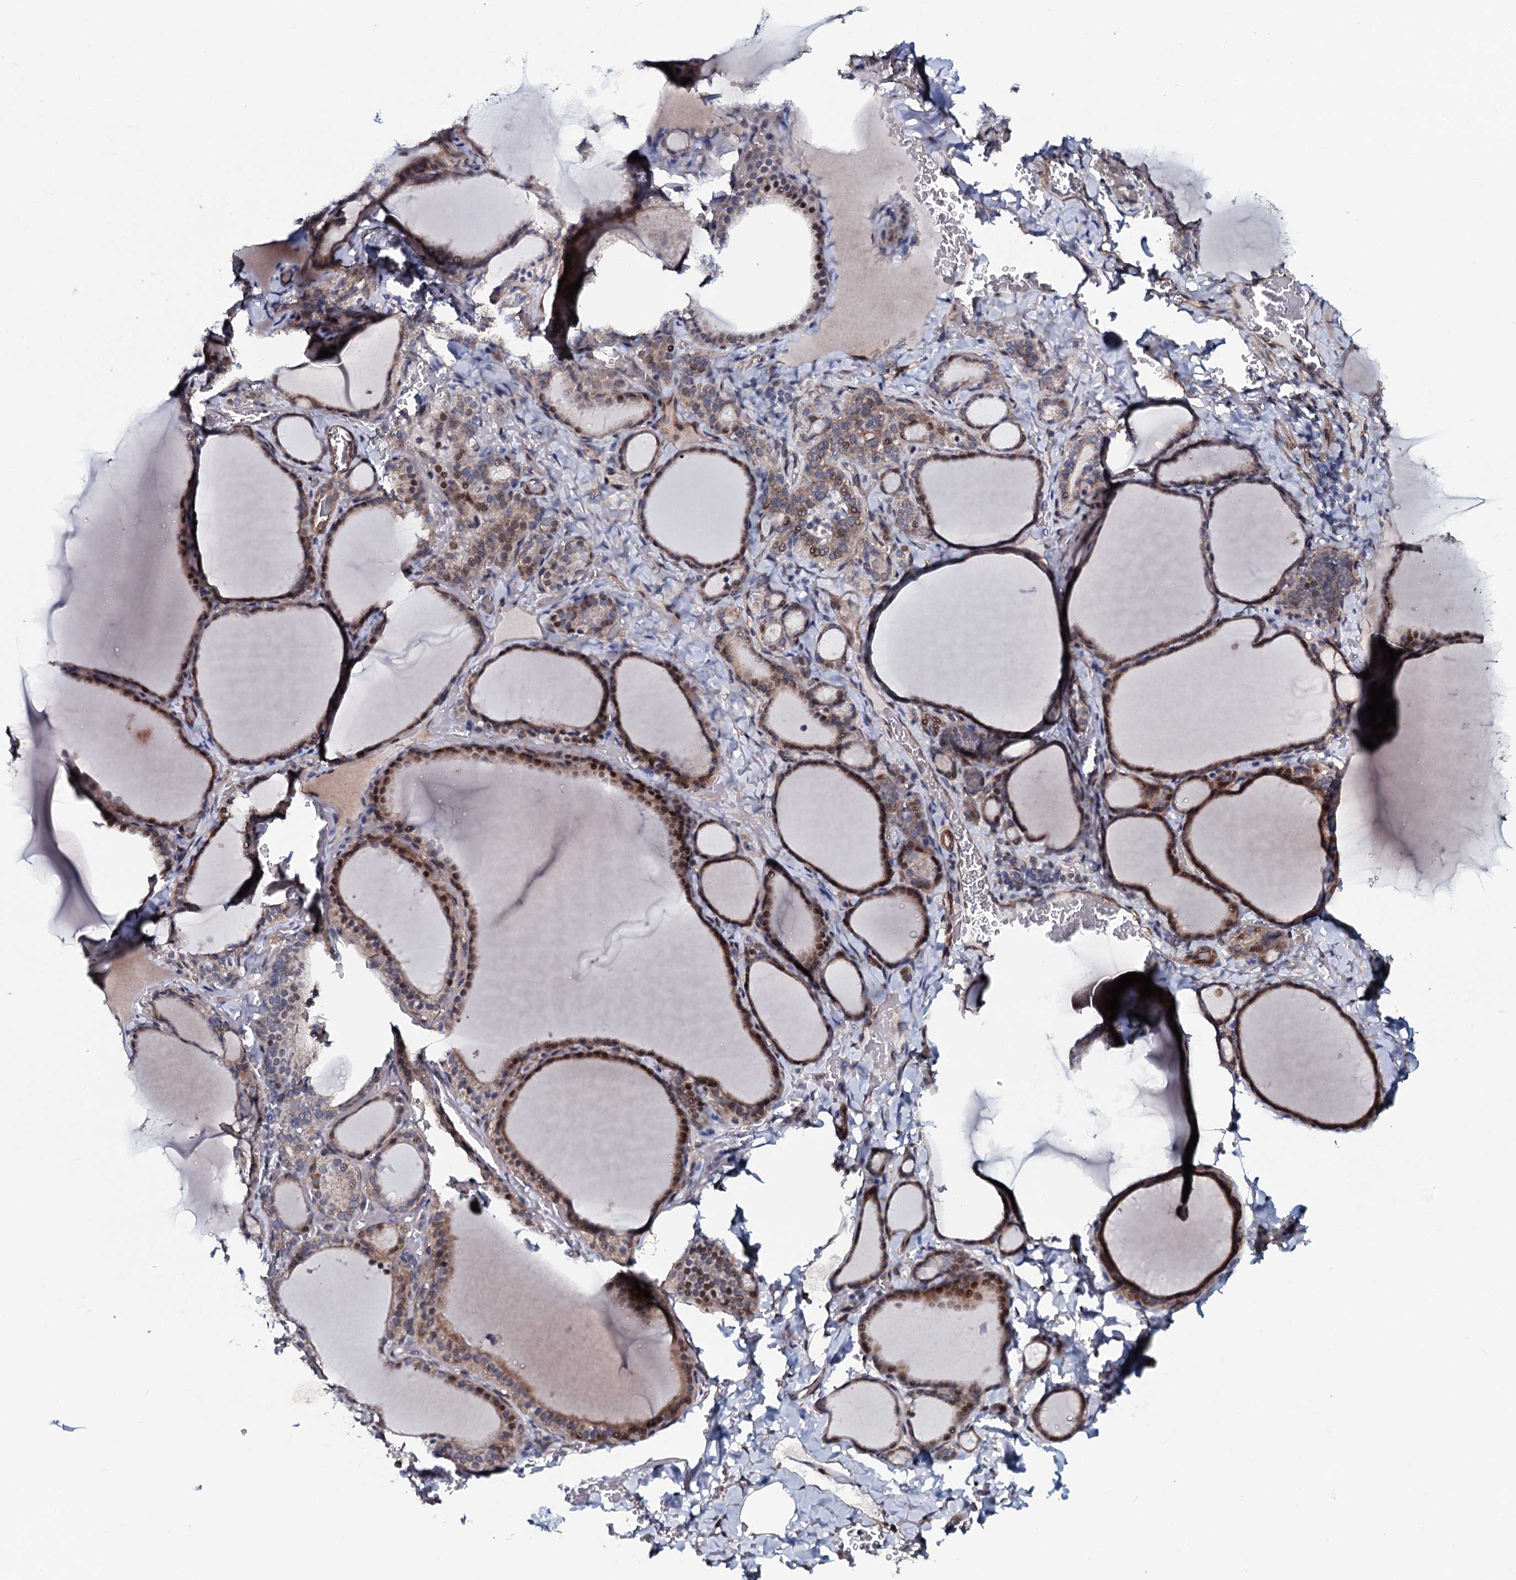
{"staining": {"intensity": "moderate", "quantity": "25%-75%", "location": "cytoplasmic/membranous,nuclear"}, "tissue": "thyroid gland", "cell_type": "Glandular cells", "image_type": "normal", "snomed": [{"axis": "morphology", "description": "Normal tissue, NOS"}, {"axis": "topography", "description": "Thyroid gland"}], "caption": "Thyroid gland stained with immunohistochemistry (IHC) shows moderate cytoplasmic/membranous,nuclear expression in approximately 25%-75% of glandular cells.", "gene": "KCTD4", "patient": {"sex": "female", "age": 39}}